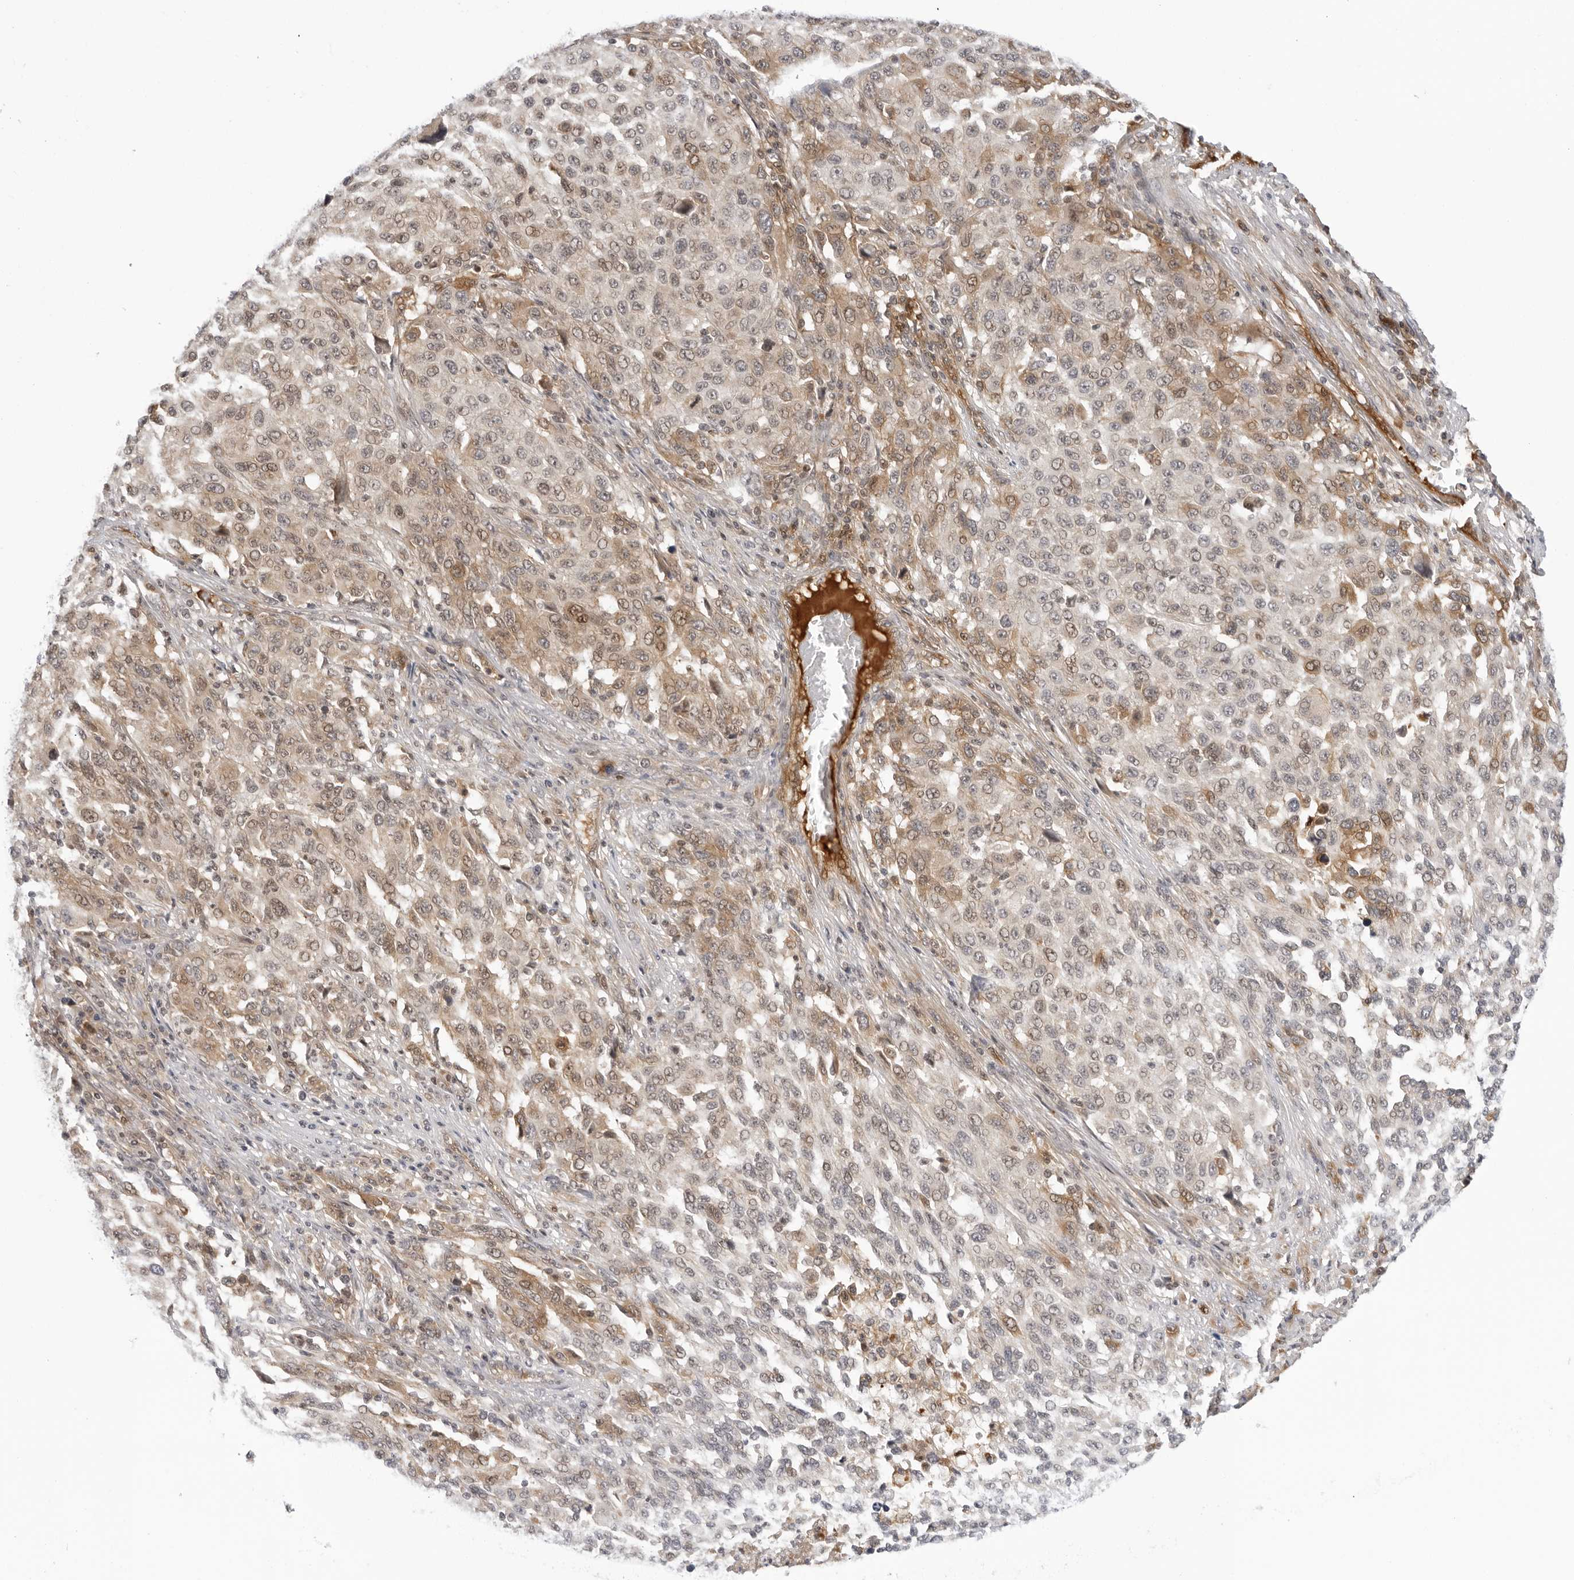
{"staining": {"intensity": "moderate", "quantity": "<25%", "location": "cytoplasmic/membranous"}, "tissue": "melanoma", "cell_type": "Tumor cells", "image_type": "cancer", "snomed": [{"axis": "morphology", "description": "Malignant melanoma, Metastatic site"}, {"axis": "topography", "description": "Lymph node"}], "caption": "This micrograph displays immunohistochemistry staining of melanoma, with low moderate cytoplasmic/membranous staining in approximately <25% of tumor cells.", "gene": "SUGCT", "patient": {"sex": "male", "age": 61}}